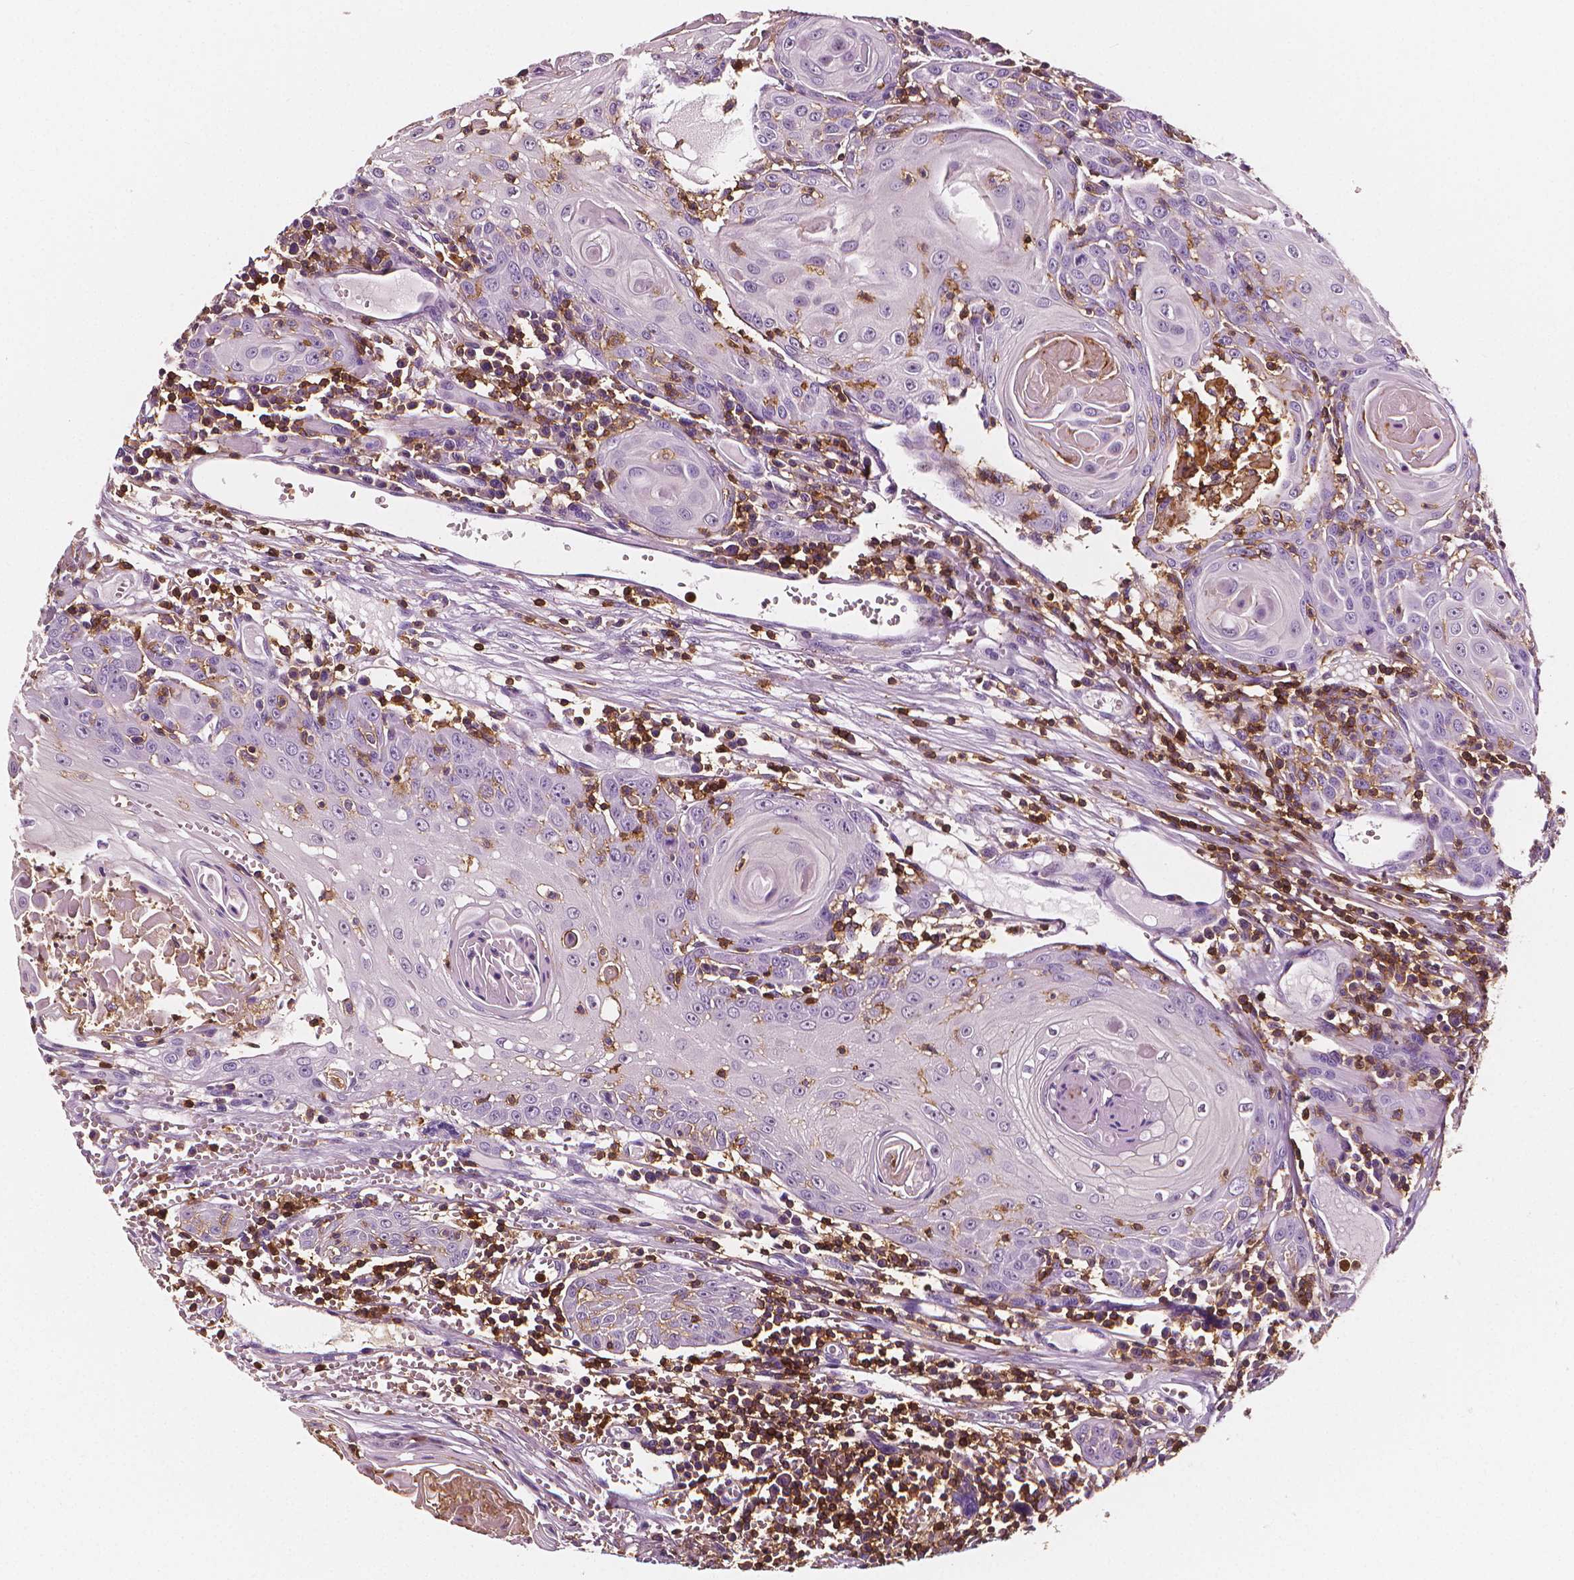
{"staining": {"intensity": "negative", "quantity": "none", "location": "none"}, "tissue": "head and neck cancer", "cell_type": "Tumor cells", "image_type": "cancer", "snomed": [{"axis": "morphology", "description": "Squamous cell carcinoma, NOS"}, {"axis": "topography", "description": "Head-Neck"}], "caption": "Immunohistochemical staining of human head and neck squamous cell carcinoma reveals no significant expression in tumor cells.", "gene": "PTPRC", "patient": {"sex": "female", "age": 80}}